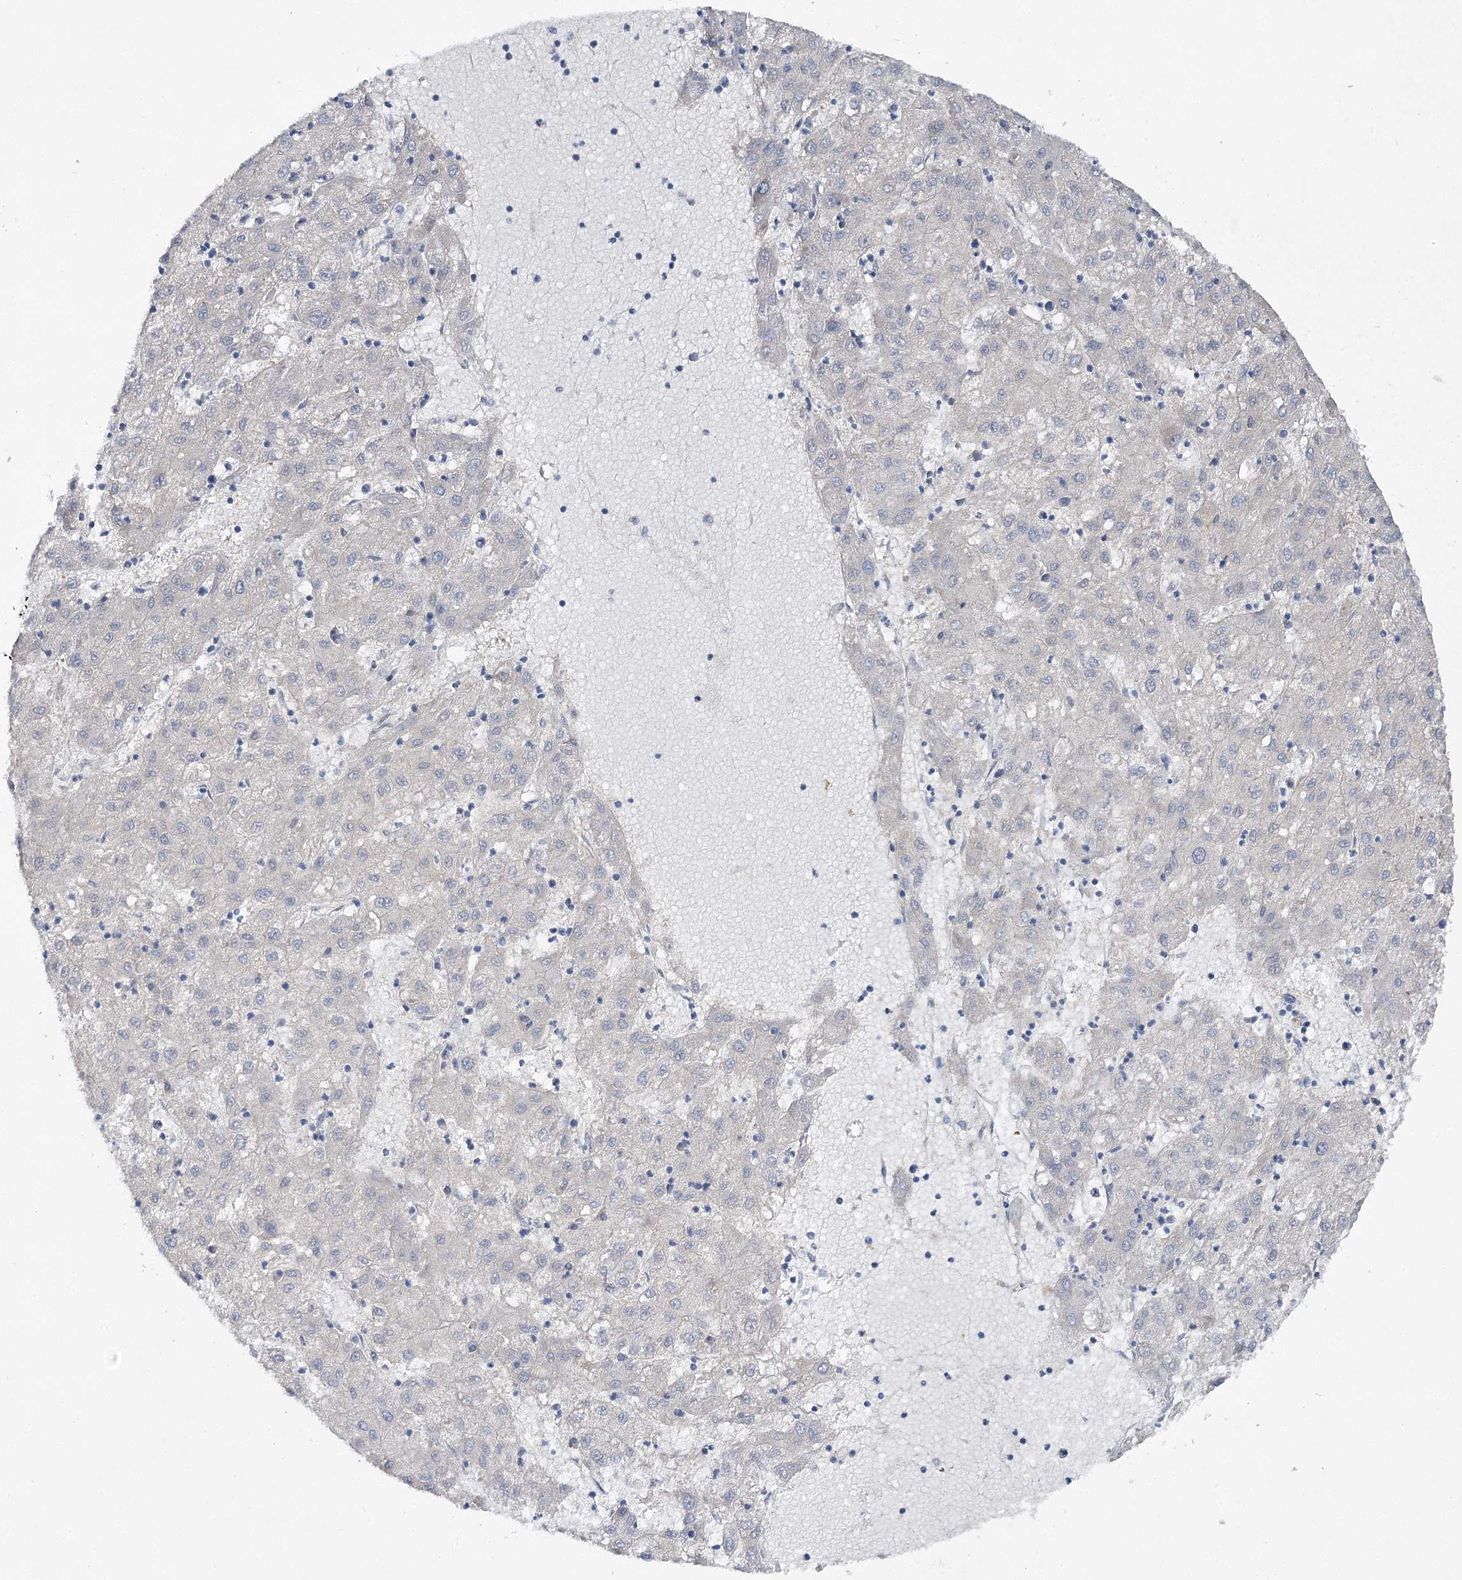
{"staining": {"intensity": "negative", "quantity": "none", "location": "none"}, "tissue": "liver cancer", "cell_type": "Tumor cells", "image_type": "cancer", "snomed": [{"axis": "morphology", "description": "Carcinoma, Hepatocellular, NOS"}, {"axis": "topography", "description": "Liver"}], "caption": "An immunohistochemistry micrograph of liver cancer is shown. There is no staining in tumor cells of liver cancer.", "gene": "LRRC14B", "patient": {"sex": "male", "age": 72}}